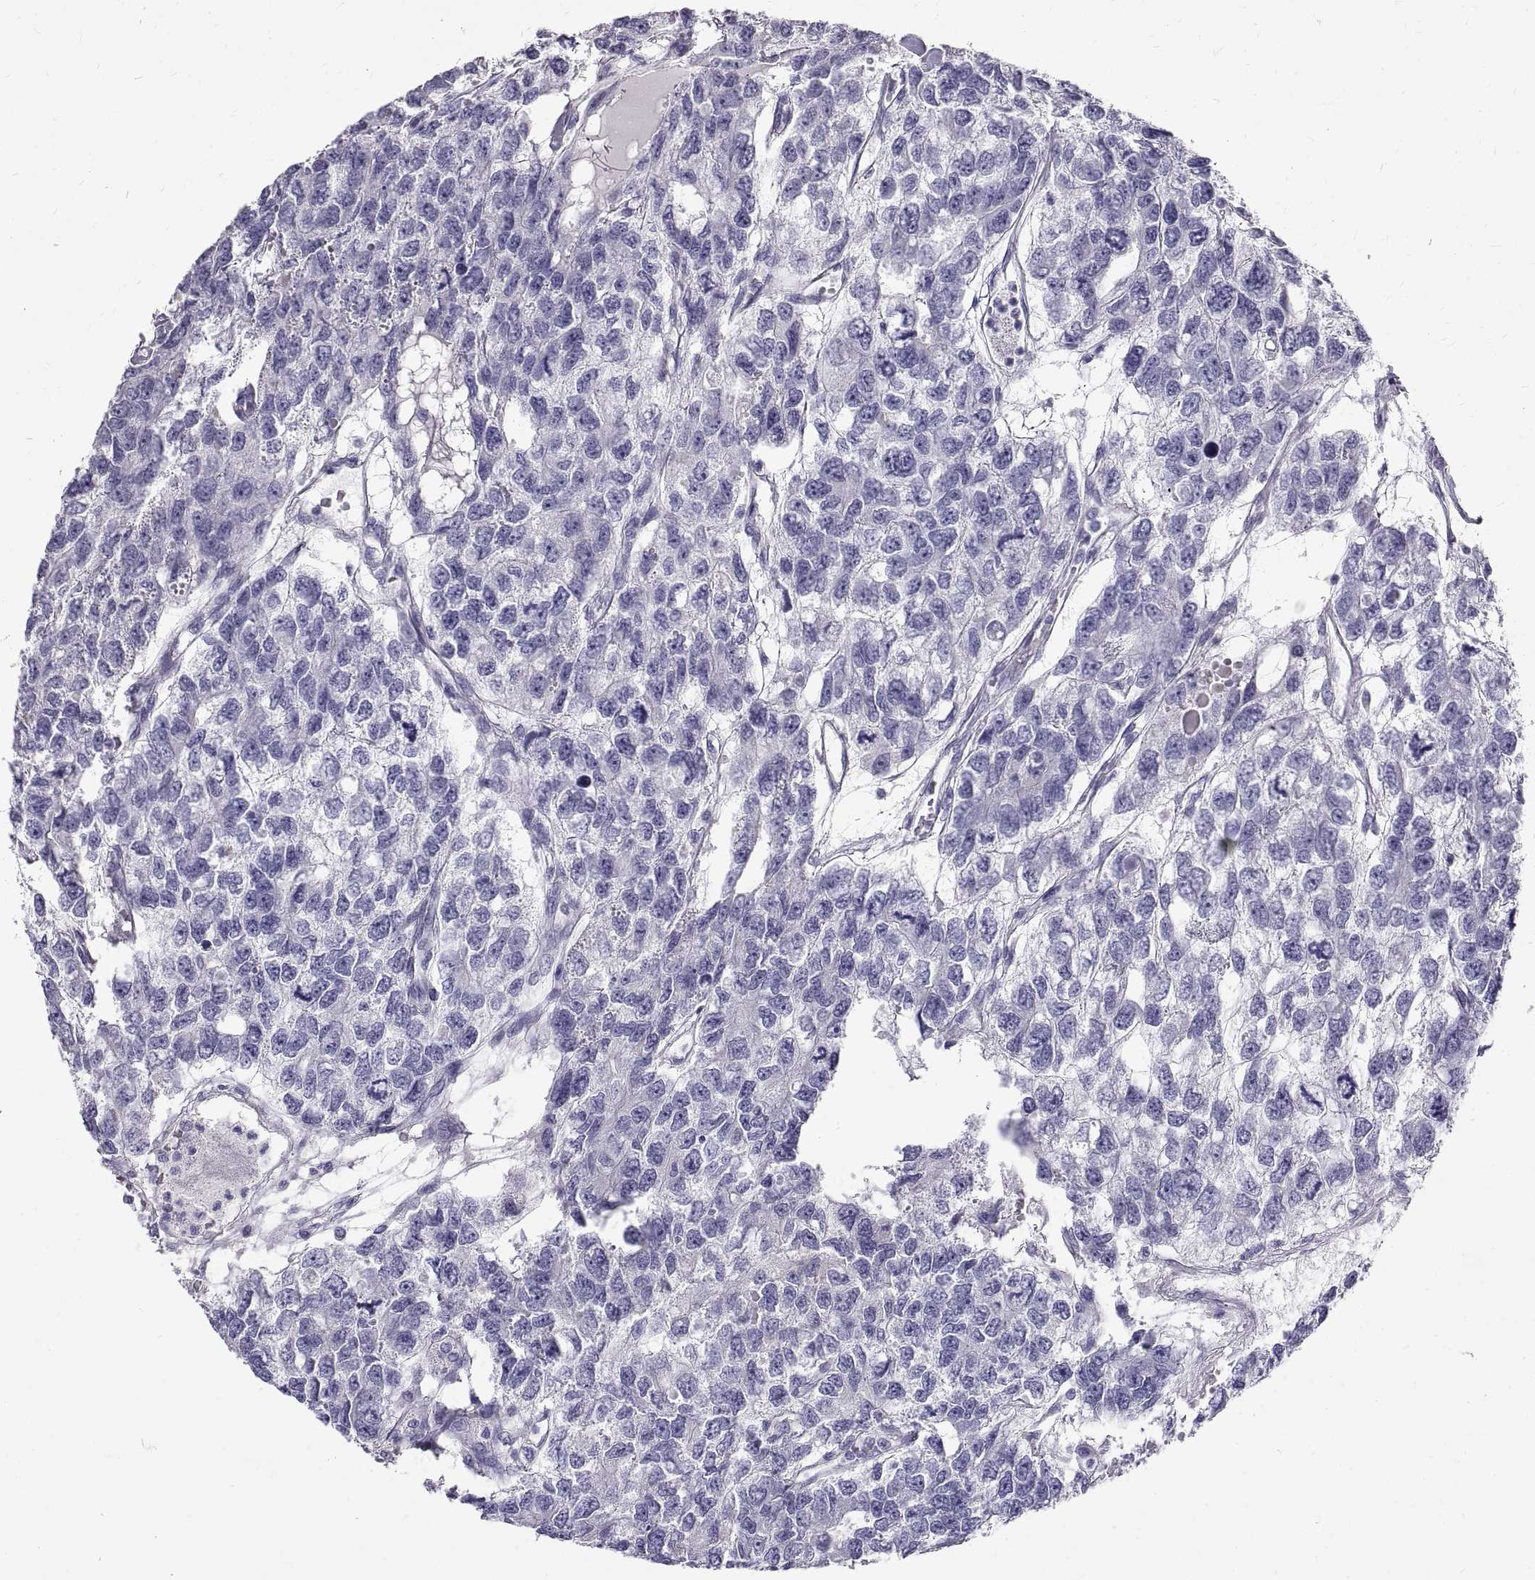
{"staining": {"intensity": "negative", "quantity": "none", "location": "none"}, "tissue": "testis cancer", "cell_type": "Tumor cells", "image_type": "cancer", "snomed": [{"axis": "morphology", "description": "Seminoma, NOS"}, {"axis": "topography", "description": "Testis"}], "caption": "A high-resolution histopathology image shows IHC staining of testis cancer (seminoma), which displays no significant expression in tumor cells.", "gene": "GNG12", "patient": {"sex": "male", "age": 52}}